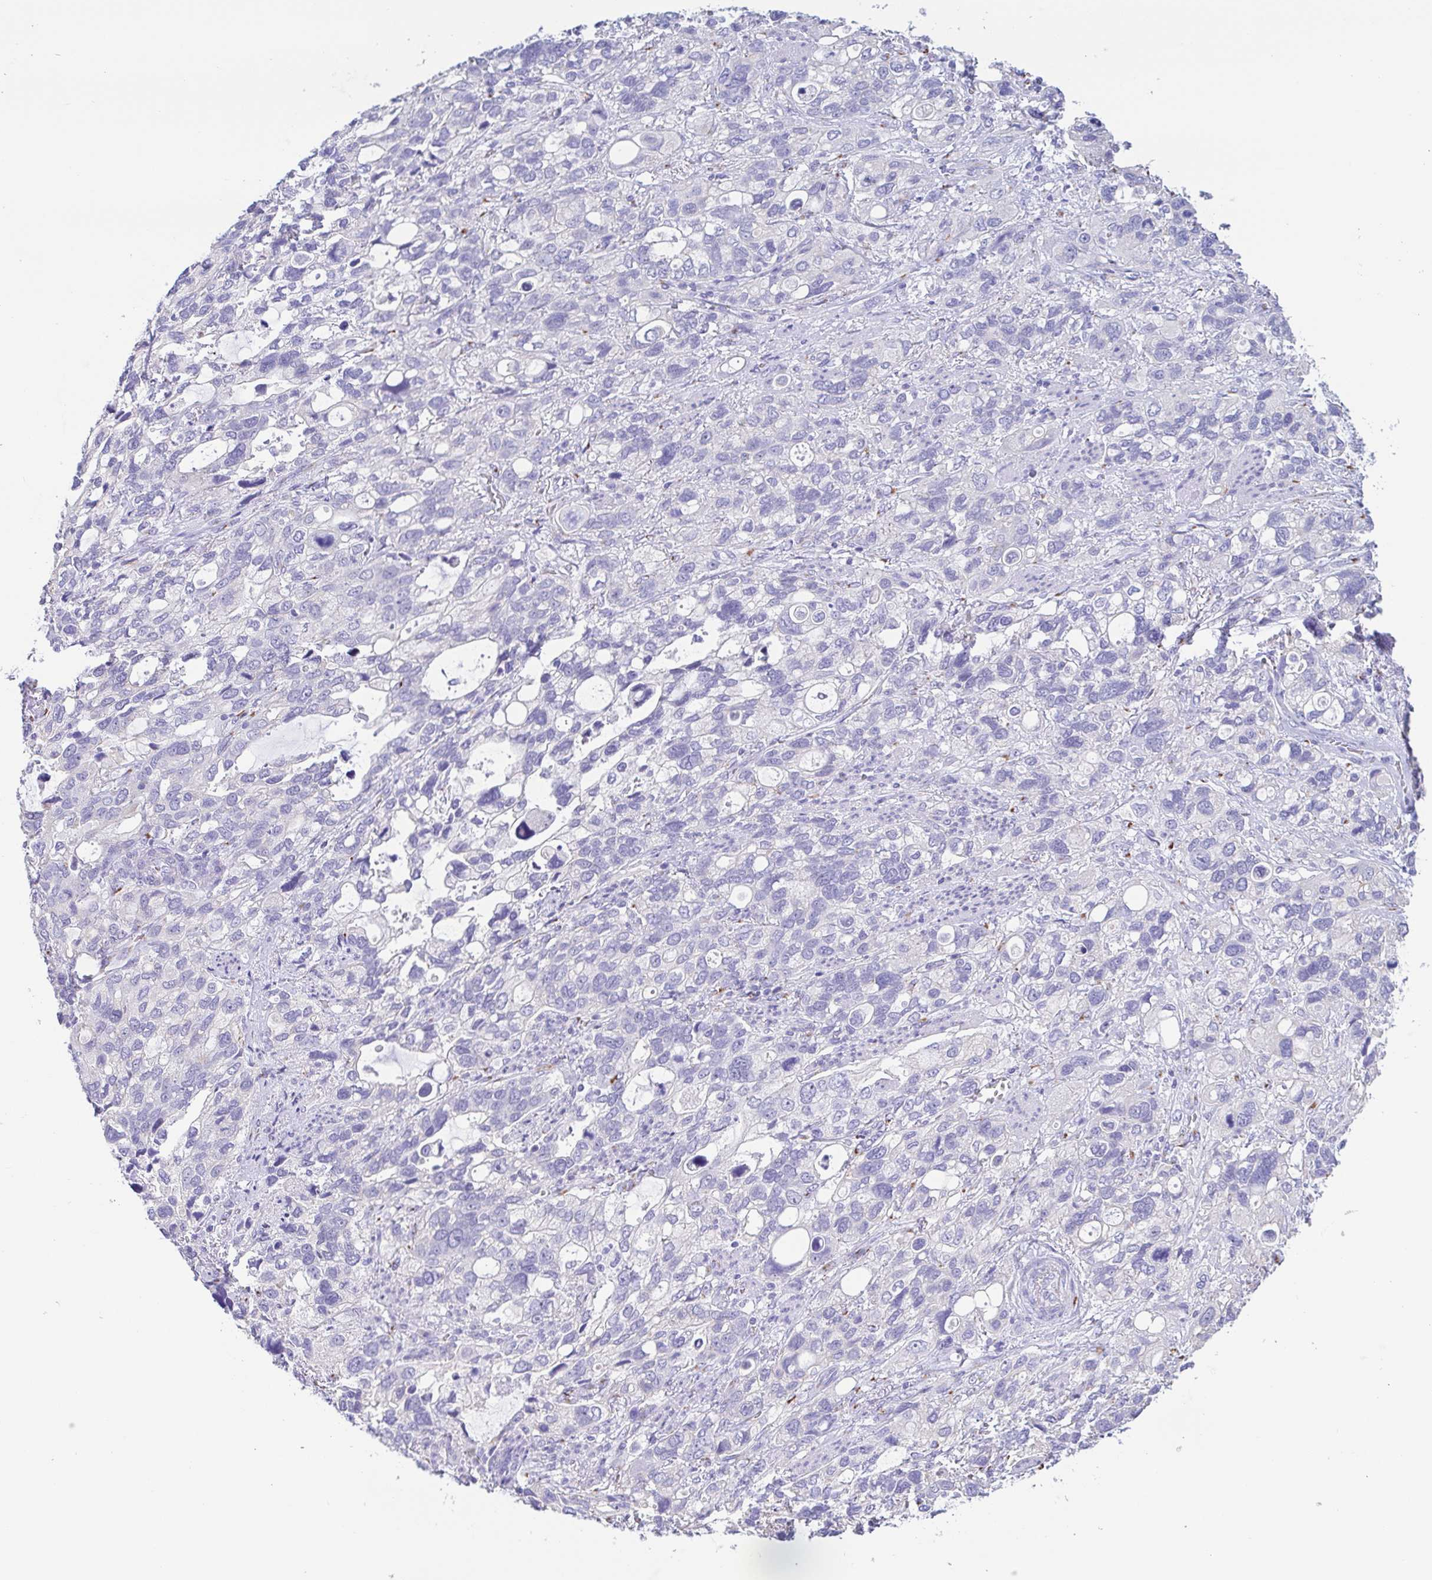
{"staining": {"intensity": "negative", "quantity": "none", "location": "none"}, "tissue": "stomach cancer", "cell_type": "Tumor cells", "image_type": "cancer", "snomed": [{"axis": "morphology", "description": "Adenocarcinoma, NOS"}, {"axis": "topography", "description": "Stomach, upper"}], "caption": "Stomach cancer (adenocarcinoma) was stained to show a protein in brown. There is no significant staining in tumor cells.", "gene": "SULT1B1", "patient": {"sex": "female", "age": 81}}